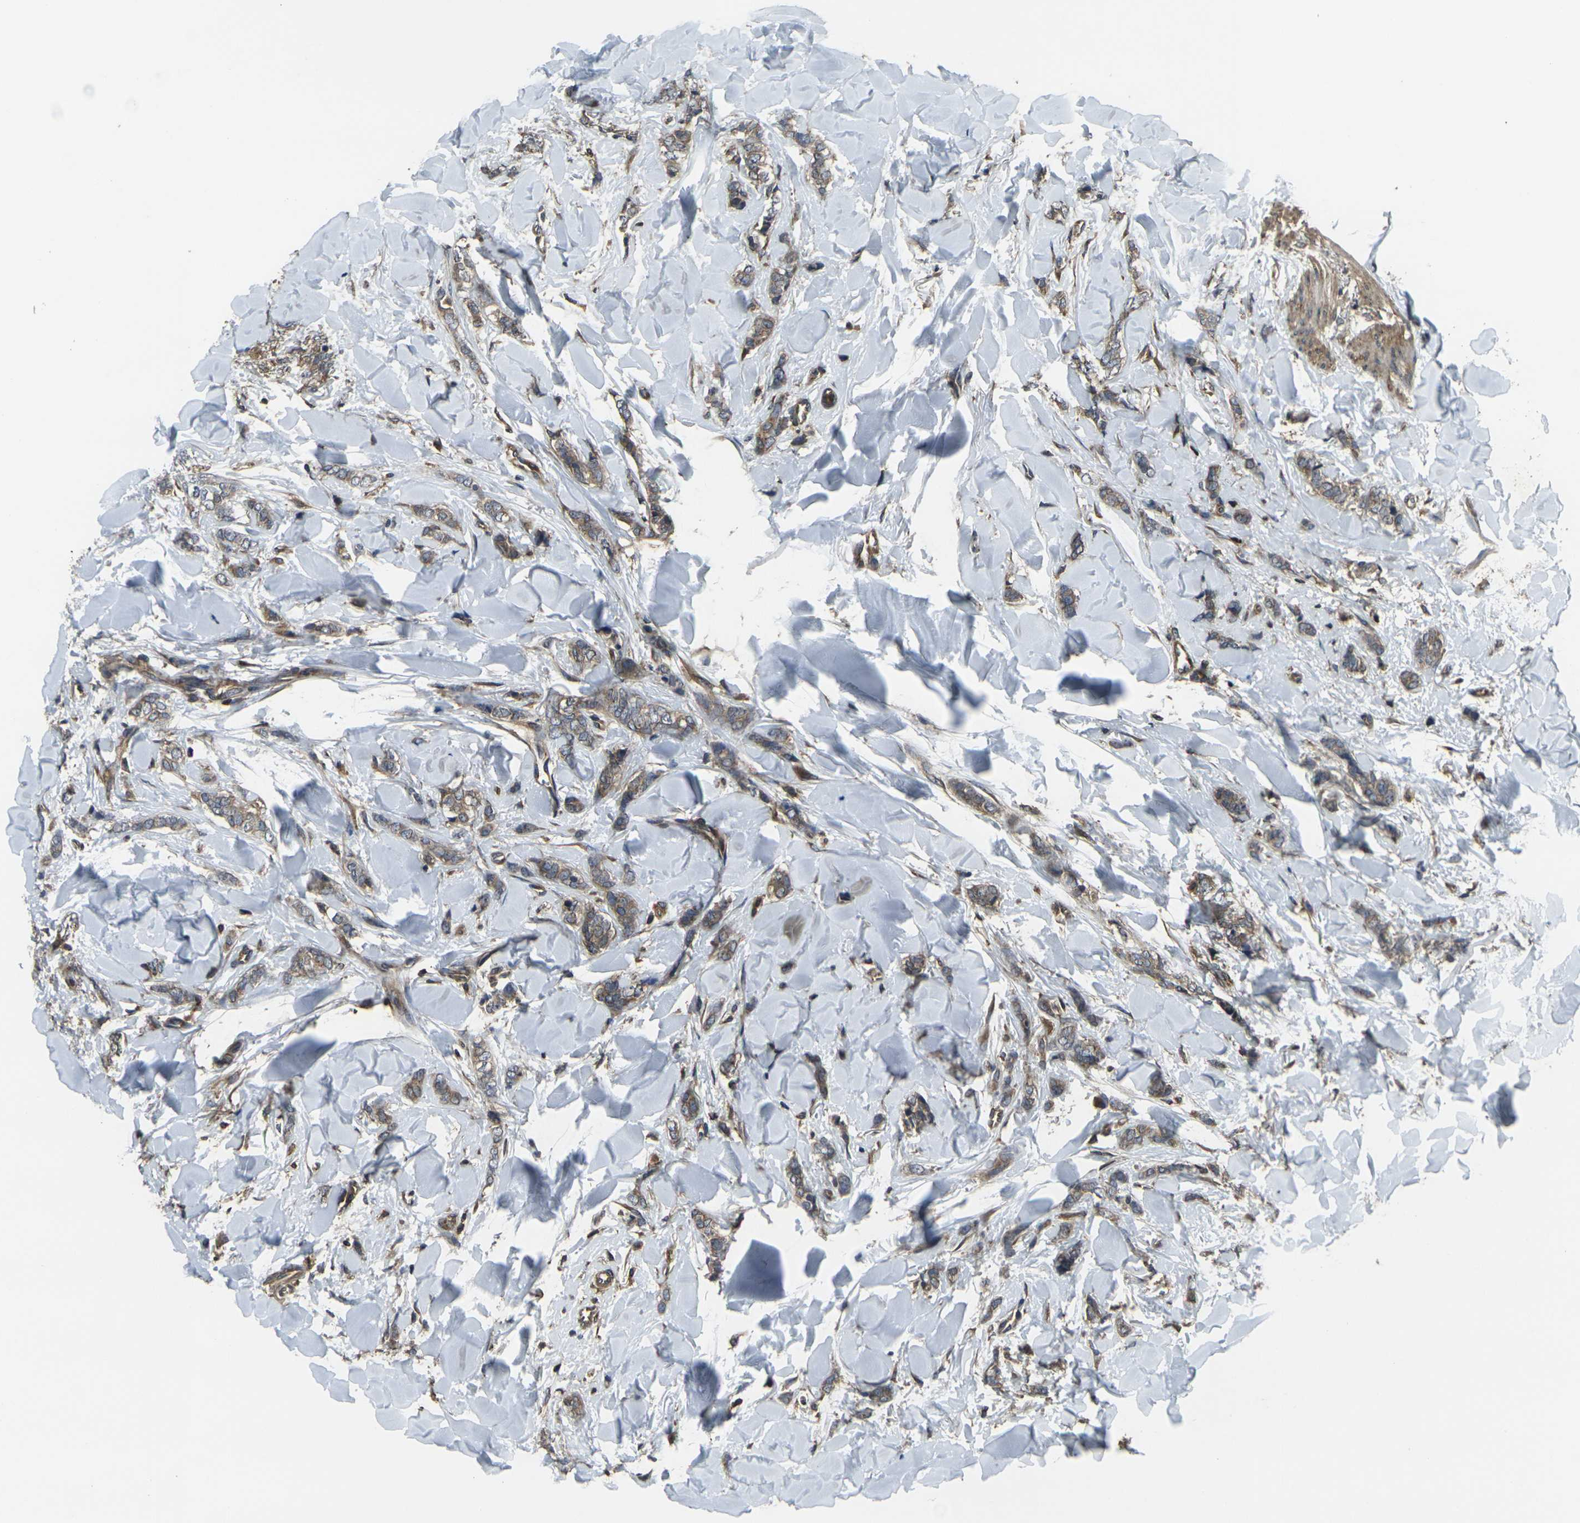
{"staining": {"intensity": "moderate", "quantity": ">75%", "location": "cytoplasmic/membranous"}, "tissue": "breast cancer", "cell_type": "Tumor cells", "image_type": "cancer", "snomed": [{"axis": "morphology", "description": "Lobular carcinoma"}, {"axis": "topography", "description": "Skin"}, {"axis": "topography", "description": "Breast"}], "caption": "Immunohistochemistry (IHC) (DAB) staining of human breast lobular carcinoma shows moderate cytoplasmic/membranous protein positivity in about >75% of tumor cells. (DAB (3,3'-diaminobenzidine) IHC, brown staining for protein, blue staining for nuclei).", "gene": "PRKACB", "patient": {"sex": "female", "age": 46}}